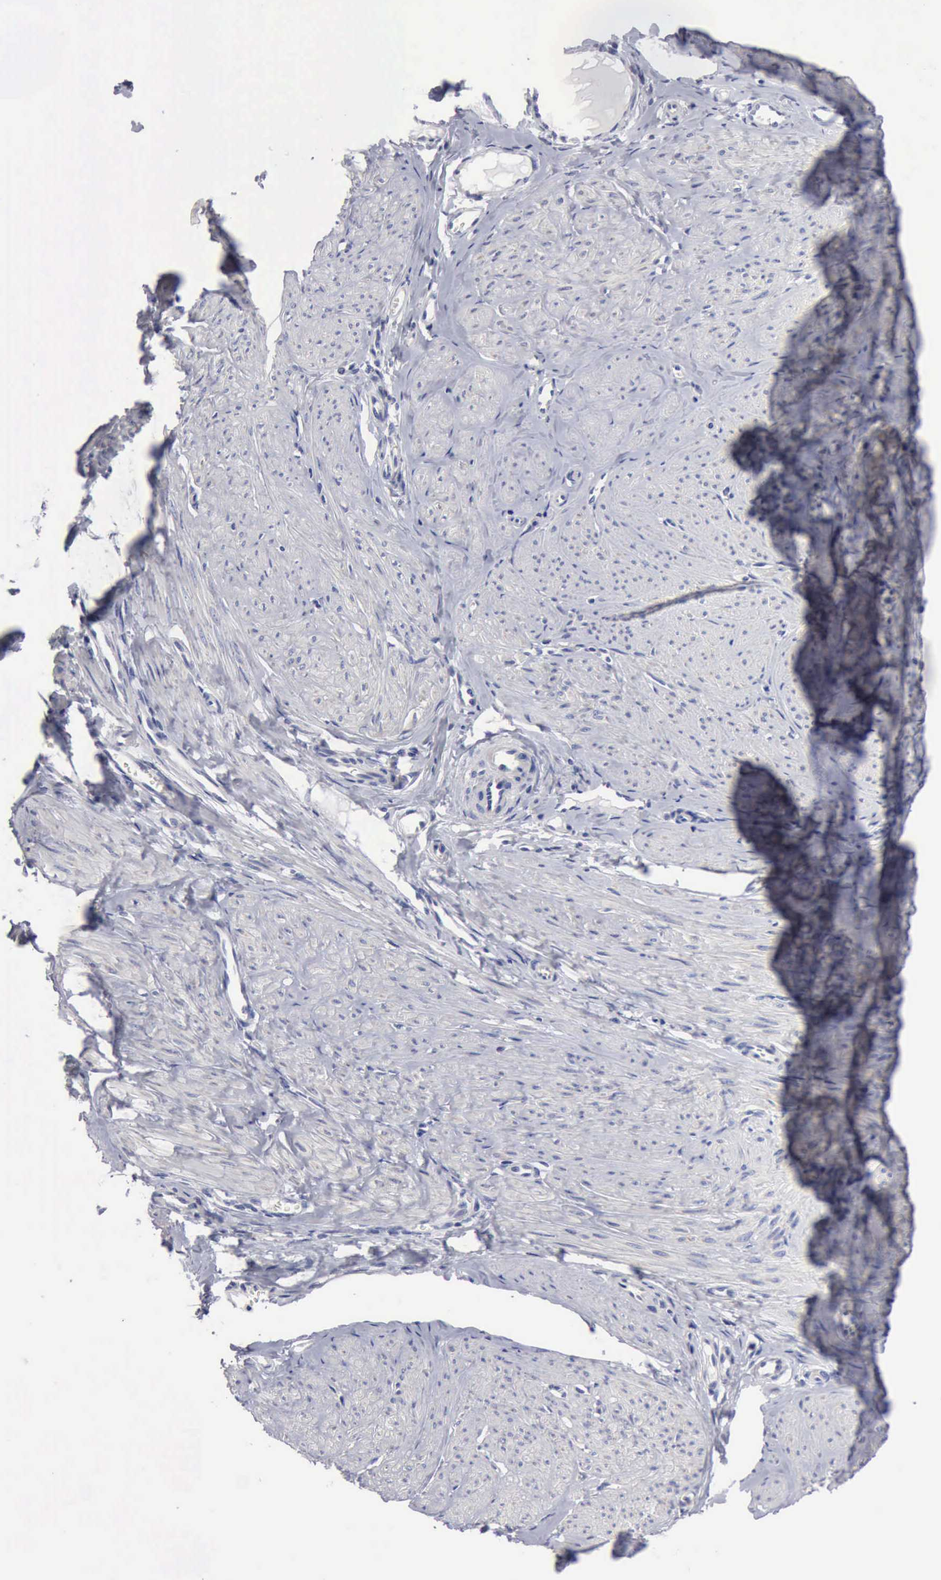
{"staining": {"intensity": "negative", "quantity": "none", "location": "none"}, "tissue": "smooth muscle", "cell_type": "Smooth muscle cells", "image_type": "normal", "snomed": [{"axis": "morphology", "description": "Normal tissue, NOS"}, {"axis": "topography", "description": "Uterus"}], "caption": "This is an IHC histopathology image of unremarkable human smooth muscle. There is no positivity in smooth muscle cells.", "gene": "TXLNG", "patient": {"sex": "female", "age": 45}}